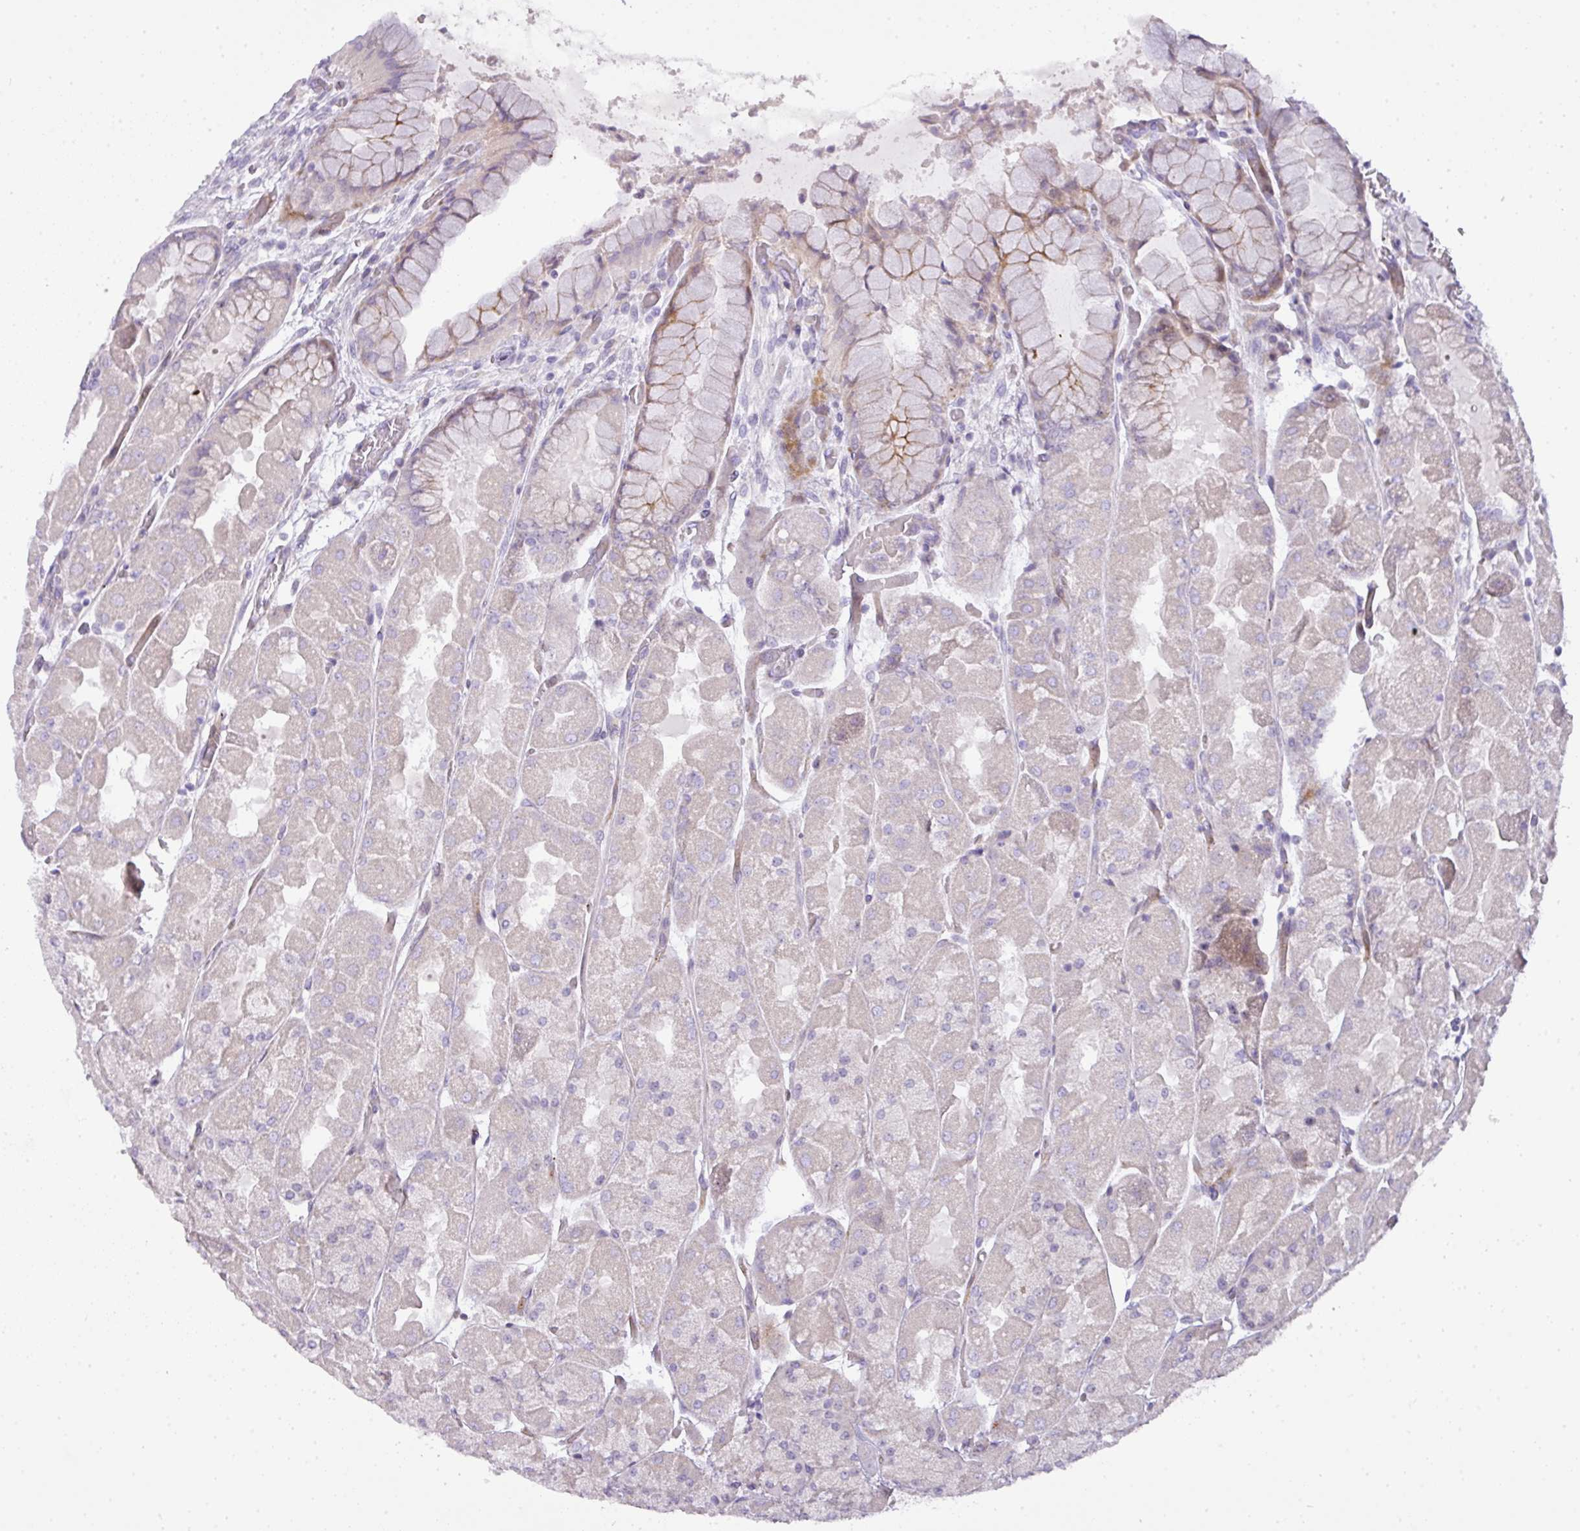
{"staining": {"intensity": "strong", "quantity": "25%-75%", "location": "cytoplasmic/membranous"}, "tissue": "stomach", "cell_type": "Glandular cells", "image_type": "normal", "snomed": [{"axis": "morphology", "description": "Normal tissue, NOS"}, {"axis": "topography", "description": "Stomach"}], "caption": "Immunohistochemistry (IHC) of unremarkable stomach reveals high levels of strong cytoplasmic/membranous staining in about 25%-75% of glandular cells. Nuclei are stained in blue.", "gene": "ATP6V1F", "patient": {"sex": "female", "age": 61}}